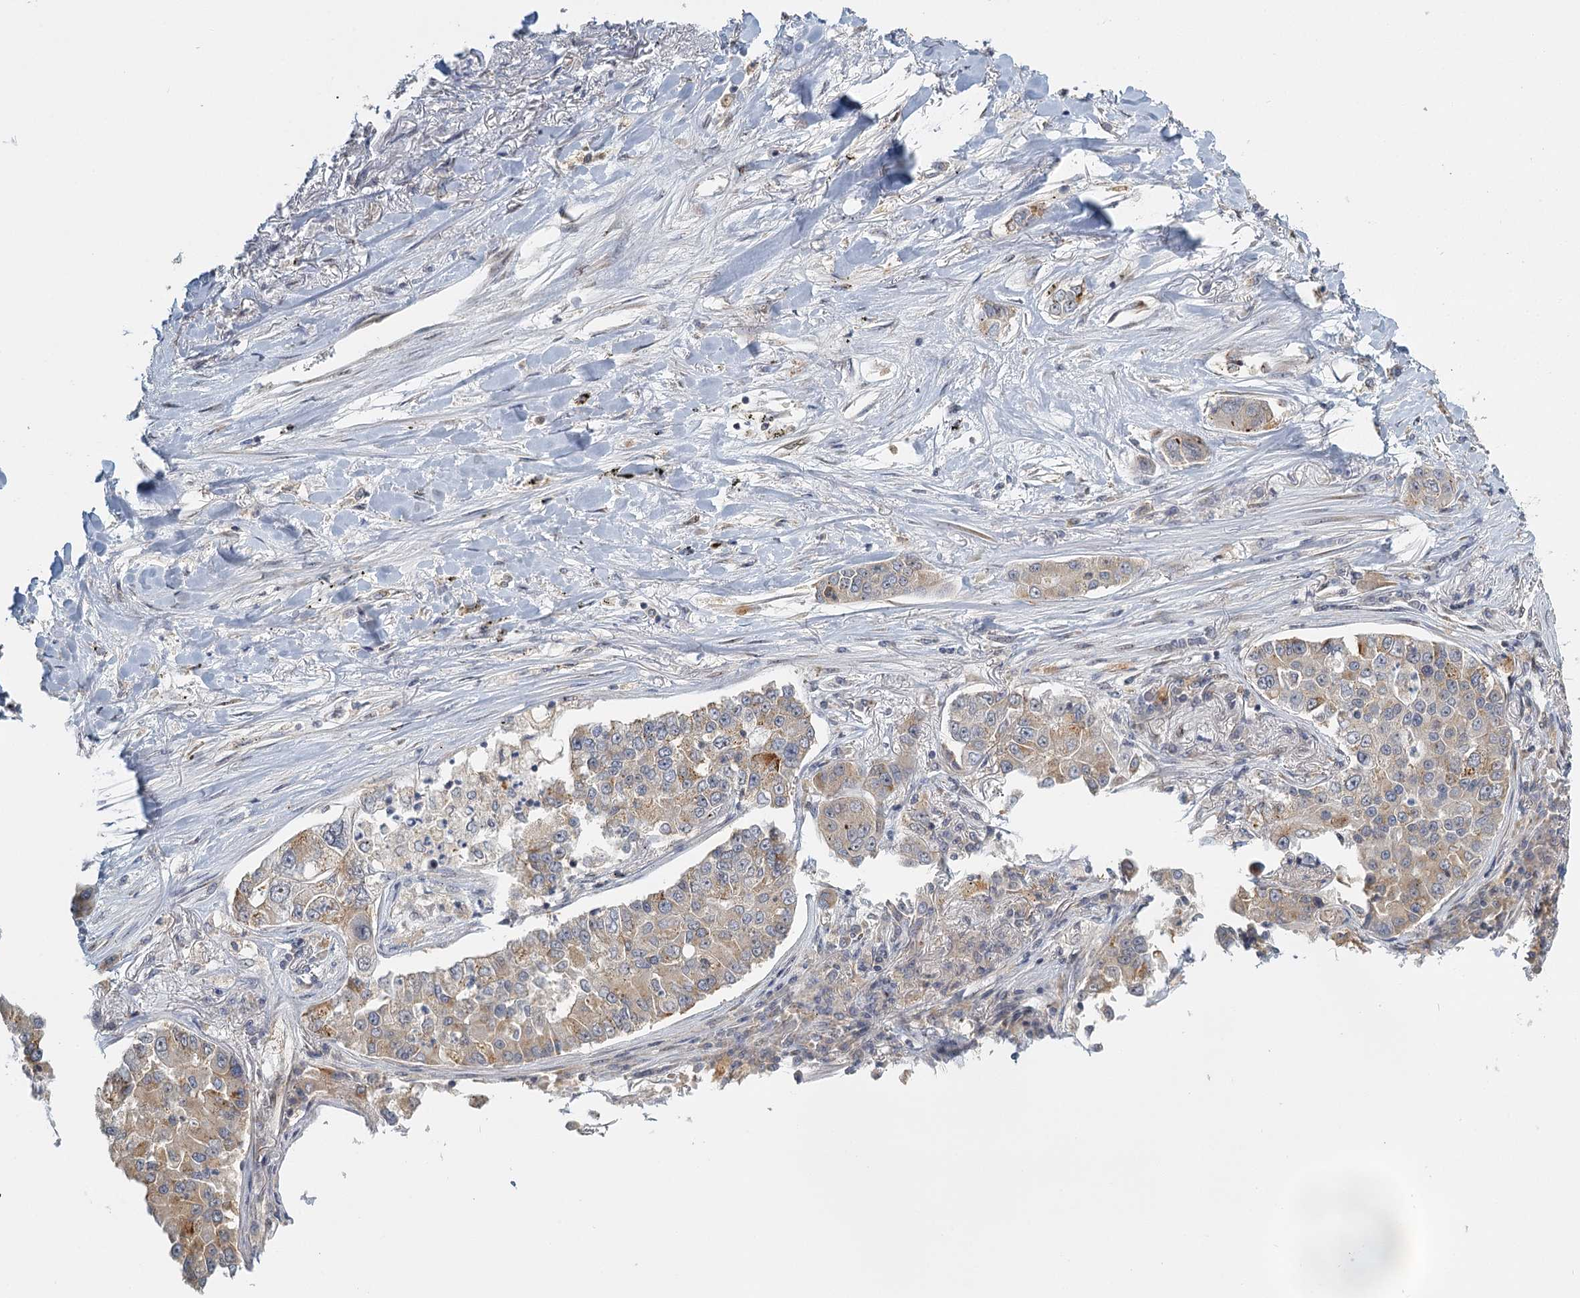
{"staining": {"intensity": "weak", "quantity": "25%-75%", "location": "nuclear"}, "tissue": "lung cancer", "cell_type": "Tumor cells", "image_type": "cancer", "snomed": [{"axis": "morphology", "description": "Adenocarcinoma, NOS"}, {"axis": "topography", "description": "Lung"}], "caption": "Adenocarcinoma (lung) stained with DAB IHC demonstrates low levels of weak nuclear staining in about 25%-75% of tumor cells. (Stains: DAB (3,3'-diaminobenzidine) in brown, nuclei in blue, Microscopy: brightfield microscopy at high magnification).", "gene": "TREX1", "patient": {"sex": "male", "age": 49}}